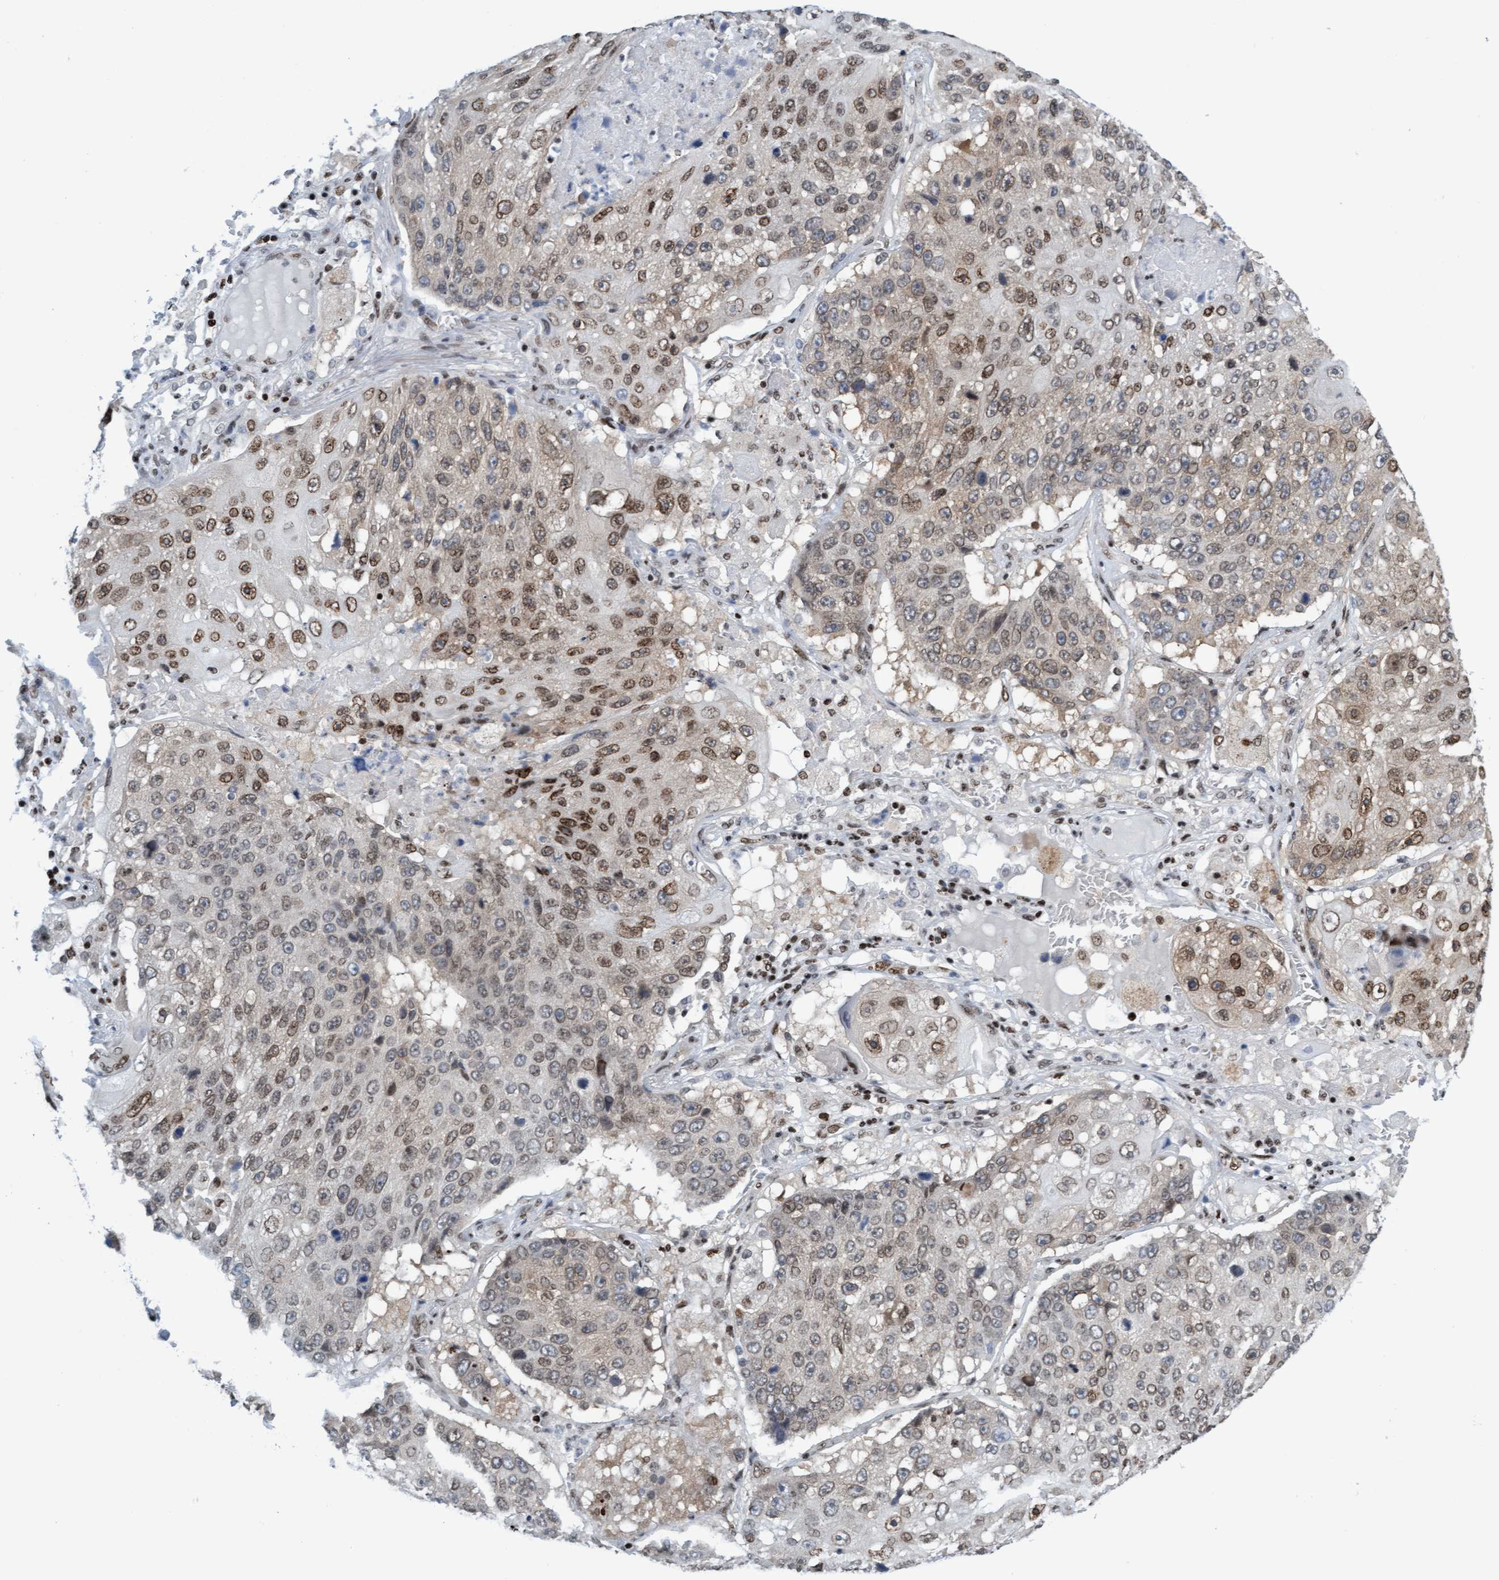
{"staining": {"intensity": "weak", "quantity": ">75%", "location": "cytoplasmic/membranous,nuclear"}, "tissue": "lung cancer", "cell_type": "Tumor cells", "image_type": "cancer", "snomed": [{"axis": "morphology", "description": "Squamous cell carcinoma, NOS"}, {"axis": "topography", "description": "Lung"}], "caption": "There is low levels of weak cytoplasmic/membranous and nuclear positivity in tumor cells of squamous cell carcinoma (lung), as demonstrated by immunohistochemical staining (brown color).", "gene": "GLRX2", "patient": {"sex": "male", "age": 61}}